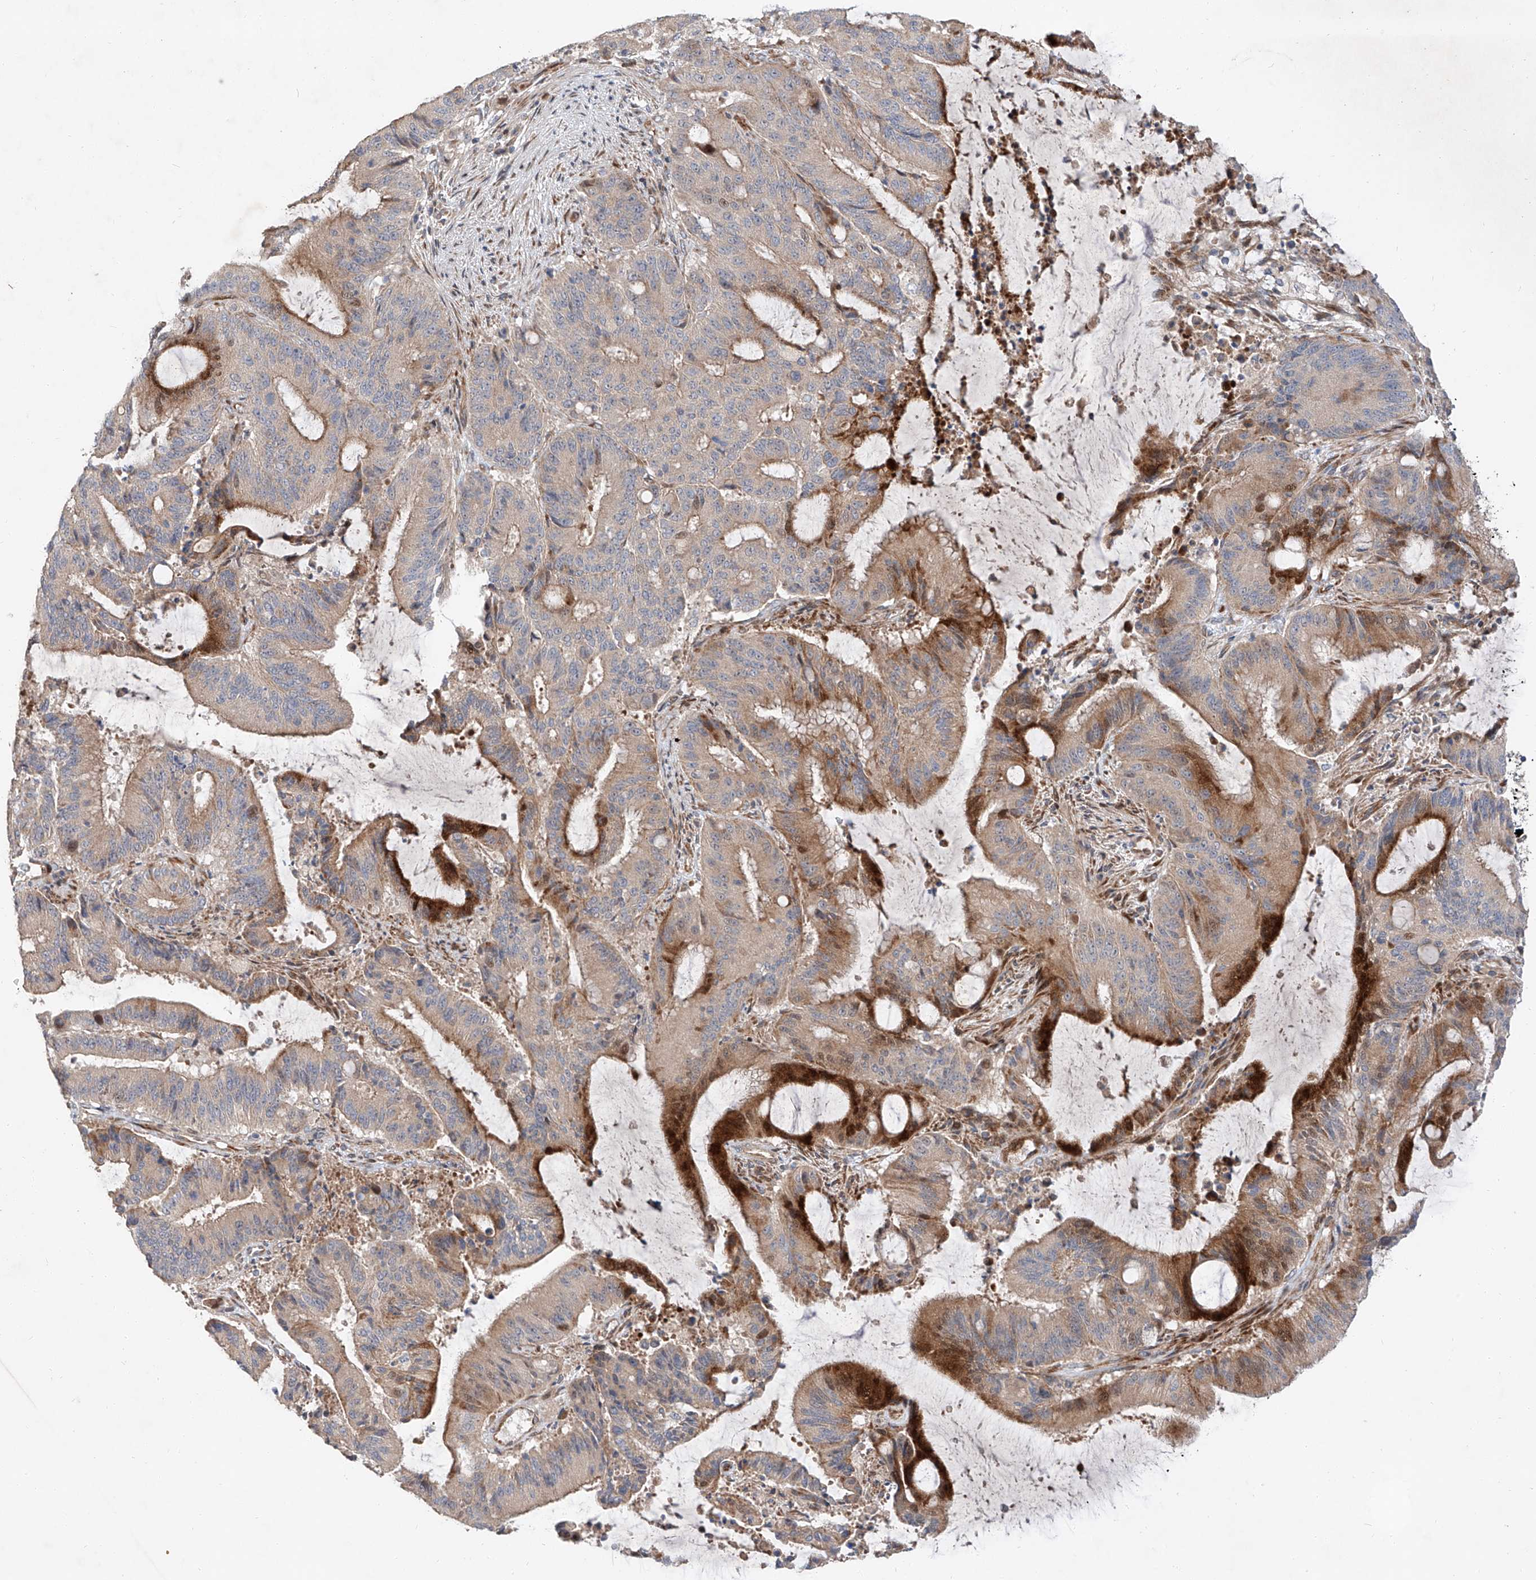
{"staining": {"intensity": "strong", "quantity": "<25%", "location": "cytoplasmic/membranous"}, "tissue": "liver cancer", "cell_type": "Tumor cells", "image_type": "cancer", "snomed": [{"axis": "morphology", "description": "Normal tissue, NOS"}, {"axis": "morphology", "description": "Cholangiocarcinoma"}, {"axis": "topography", "description": "Liver"}, {"axis": "topography", "description": "Peripheral nerve tissue"}], "caption": "Immunohistochemical staining of liver cholangiocarcinoma shows strong cytoplasmic/membranous protein expression in about <25% of tumor cells.", "gene": "USF3", "patient": {"sex": "female", "age": 73}}